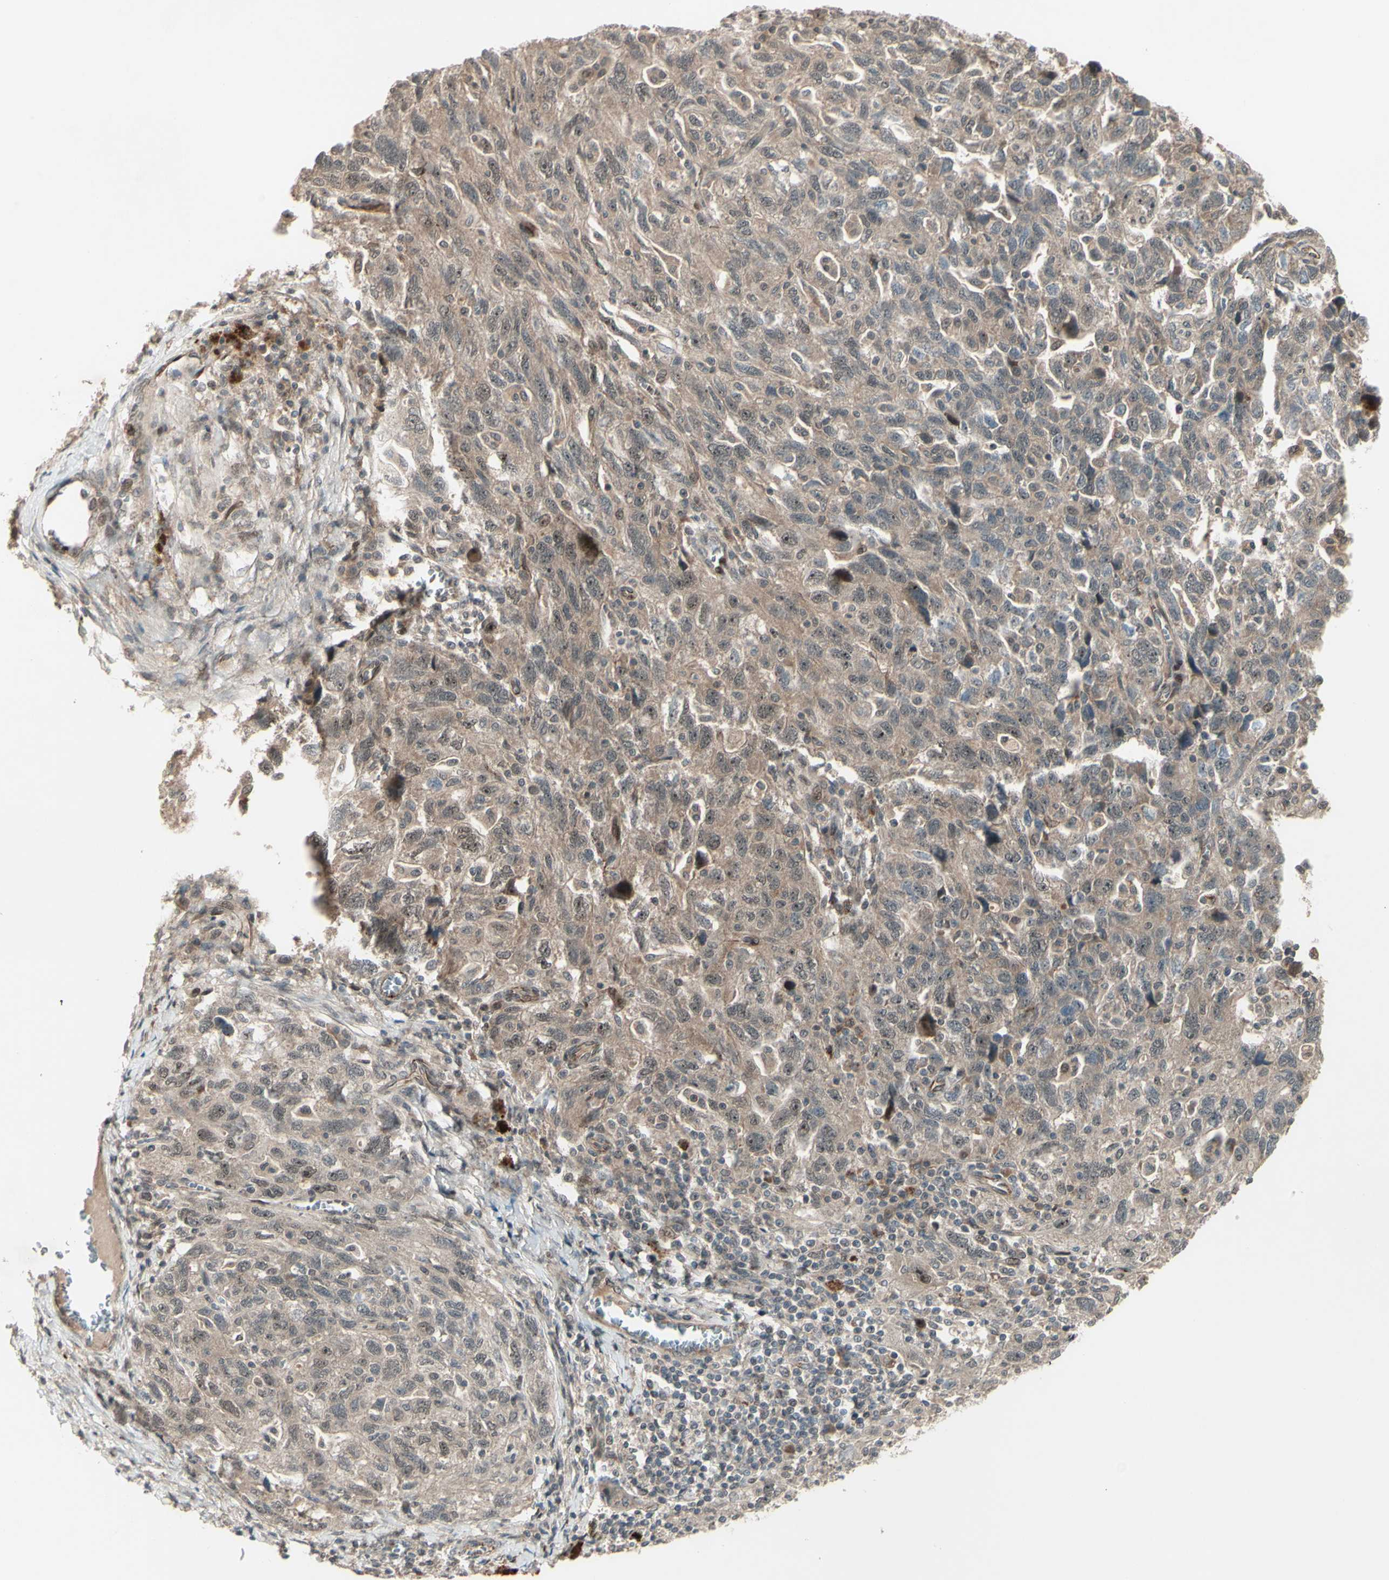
{"staining": {"intensity": "moderate", "quantity": ">75%", "location": "cytoplasmic/membranous"}, "tissue": "ovarian cancer", "cell_type": "Tumor cells", "image_type": "cancer", "snomed": [{"axis": "morphology", "description": "Carcinoma, NOS"}, {"axis": "morphology", "description": "Cystadenocarcinoma, serous, NOS"}, {"axis": "topography", "description": "Ovary"}], "caption": "Protein expression by IHC displays moderate cytoplasmic/membranous positivity in approximately >75% of tumor cells in ovarian cancer (serous cystadenocarcinoma). The protein of interest is stained brown, and the nuclei are stained in blue (DAB IHC with brightfield microscopy, high magnification).", "gene": "MLF2", "patient": {"sex": "female", "age": 69}}